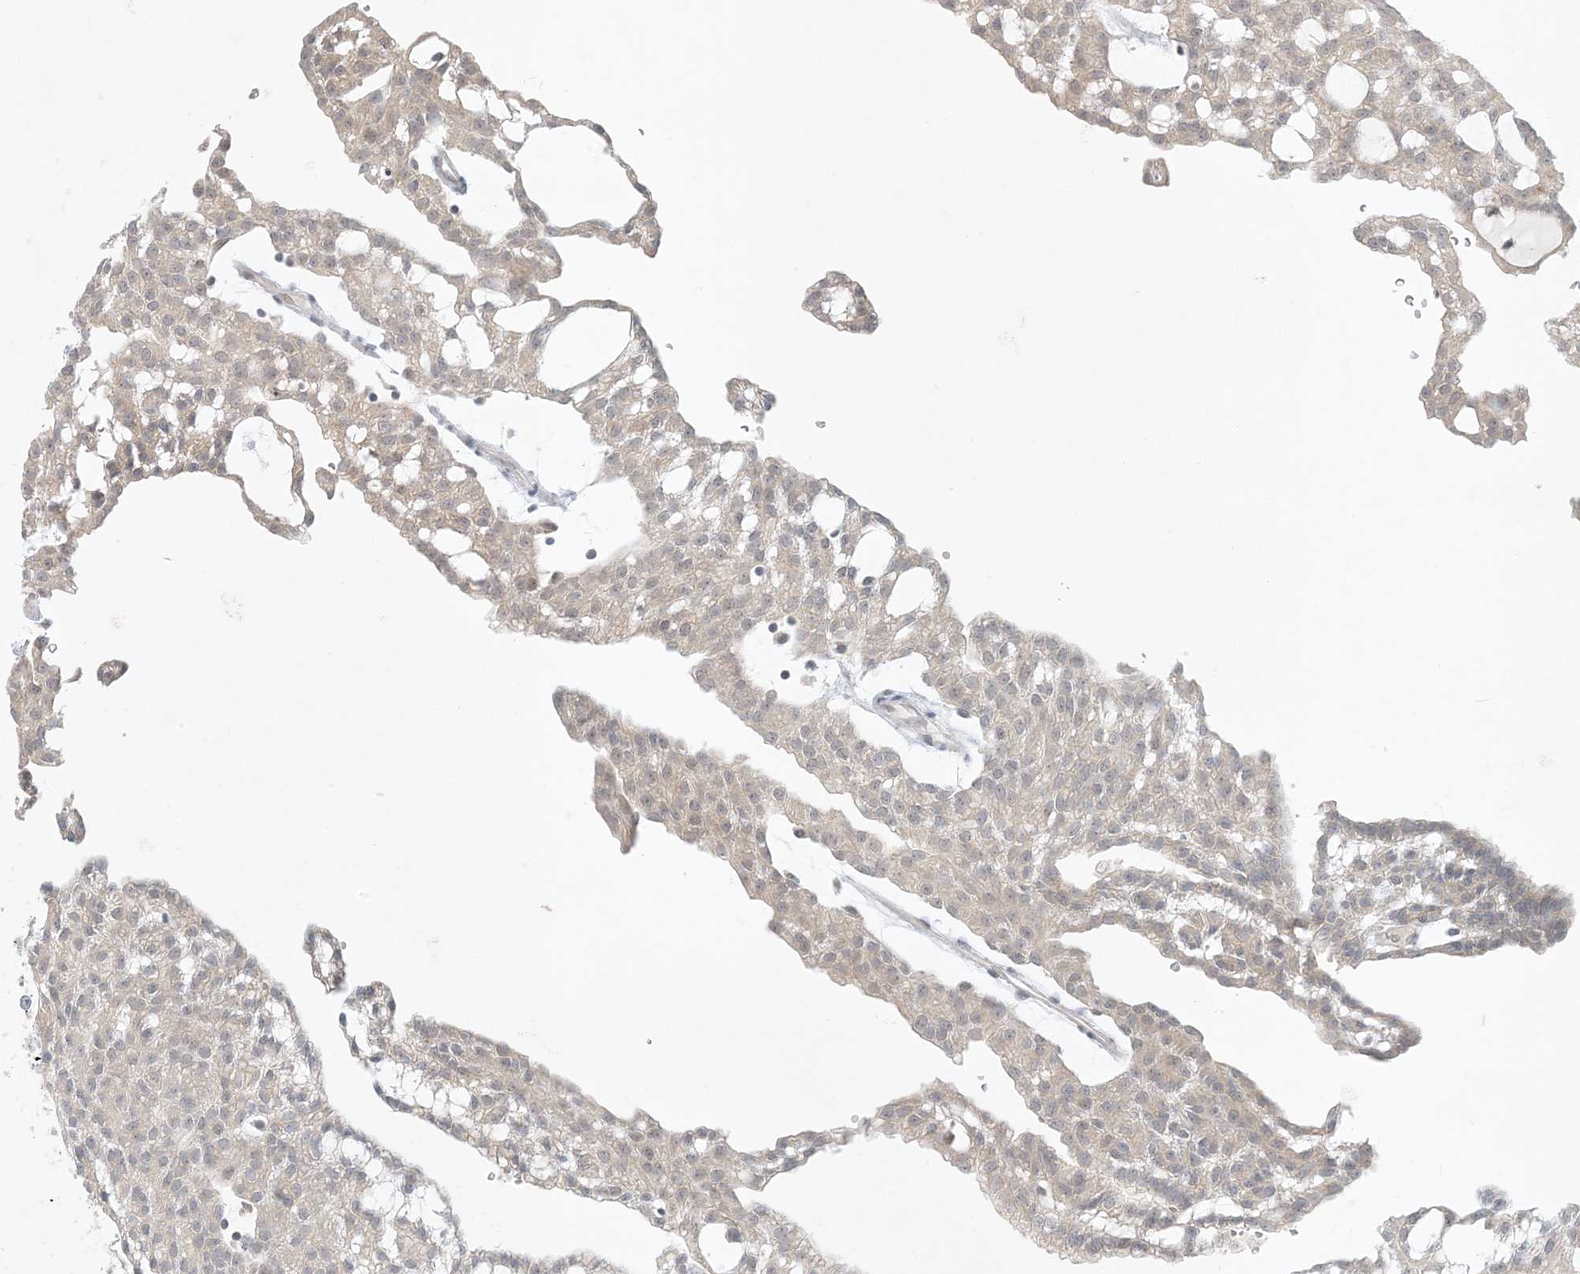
{"staining": {"intensity": "weak", "quantity": ">75%", "location": "cytoplasmic/membranous,nuclear"}, "tissue": "renal cancer", "cell_type": "Tumor cells", "image_type": "cancer", "snomed": [{"axis": "morphology", "description": "Adenocarcinoma, NOS"}, {"axis": "topography", "description": "Kidney"}], "caption": "A high-resolution photomicrograph shows IHC staining of adenocarcinoma (renal), which demonstrates weak cytoplasmic/membranous and nuclear expression in approximately >75% of tumor cells.", "gene": "OBI1", "patient": {"sex": "male", "age": 63}}